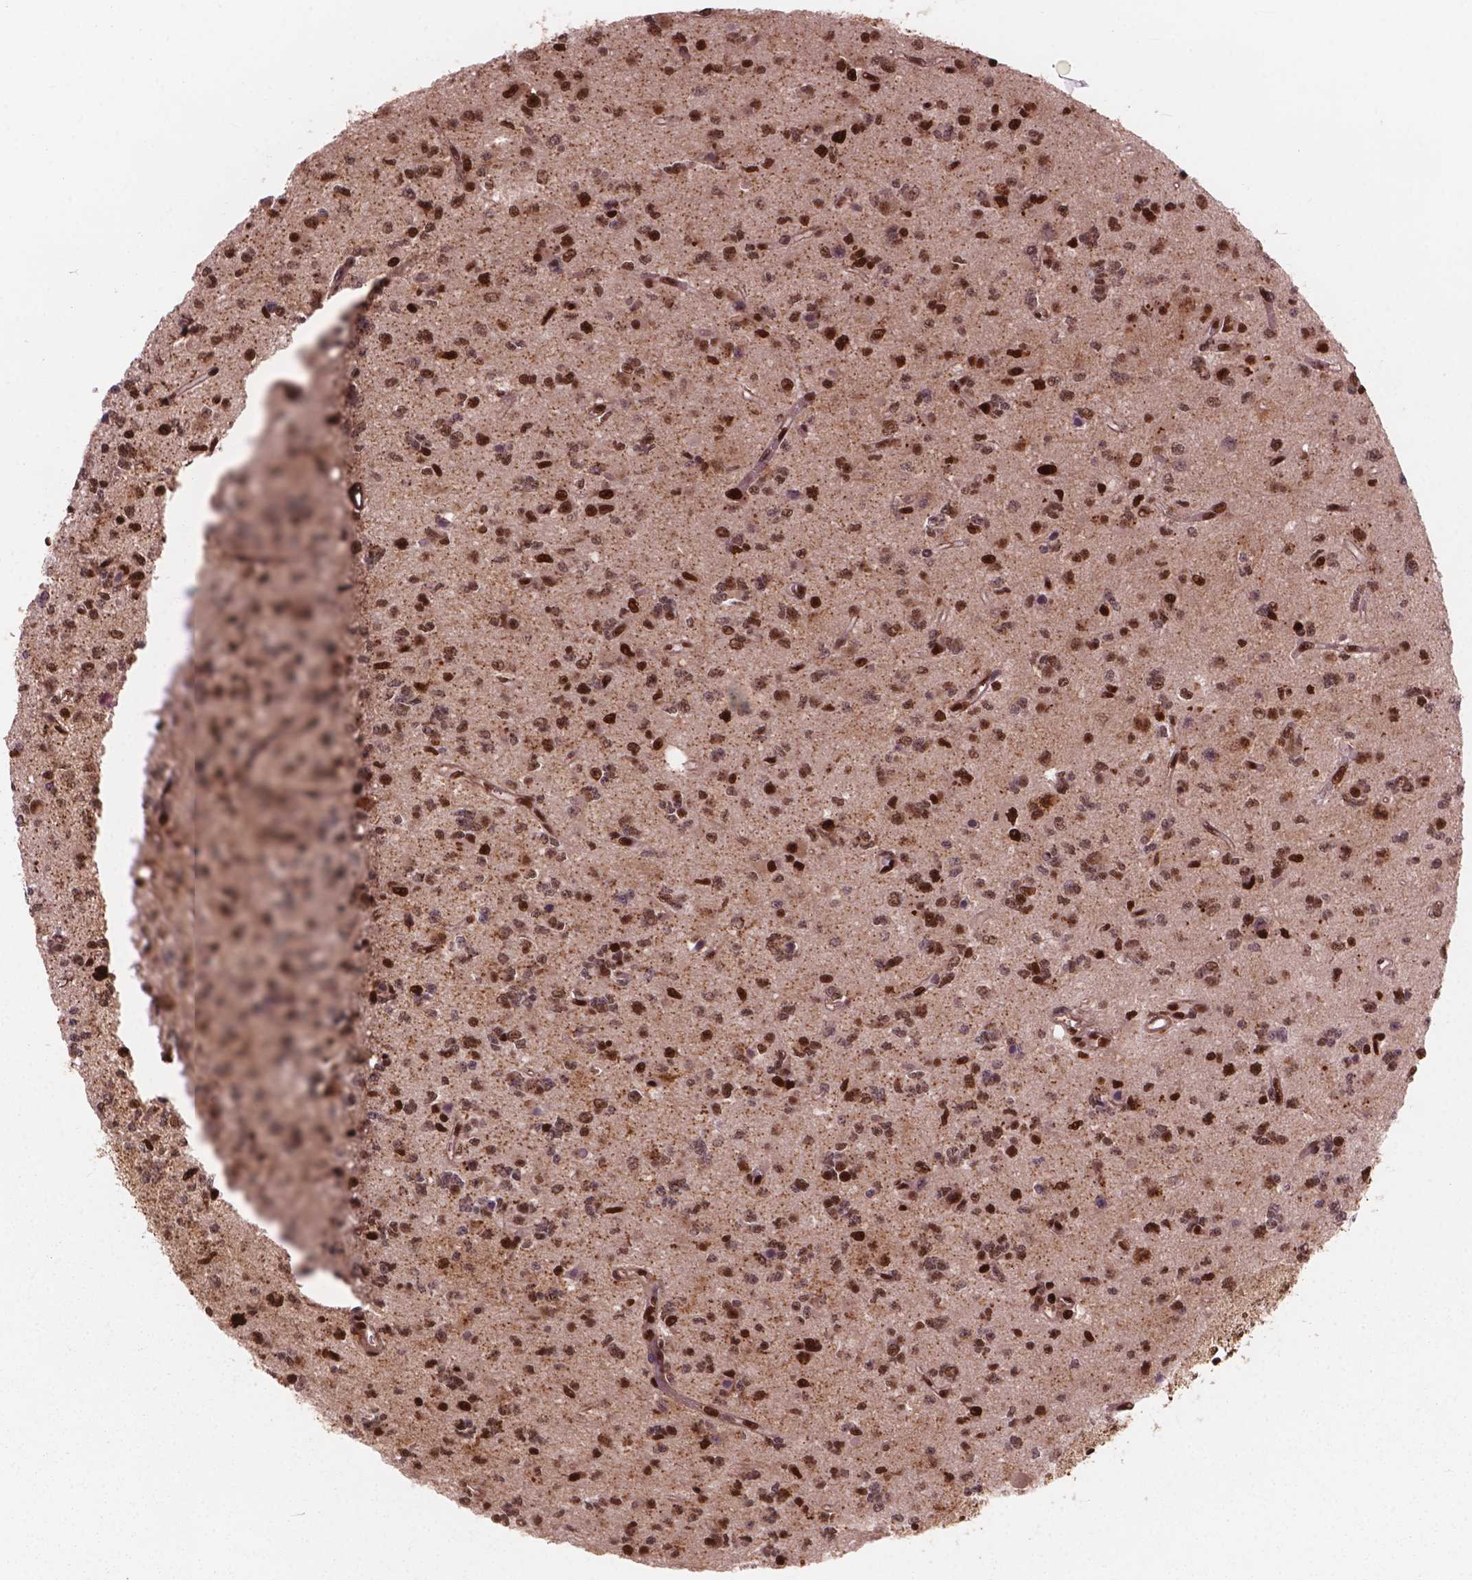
{"staining": {"intensity": "strong", "quantity": ">75%", "location": "nuclear"}, "tissue": "glioma", "cell_type": "Tumor cells", "image_type": "cancer", "snomed": [{"axis": "morphology", "description": "Glioma, malignant, Low grade"}, {"axis": "topography", "description": "Brain"}], "caption": "Human glioma stained with a brown dye displays strong nuclear positive staining in approximately >75% of tumor cells.", "gene": "ANP32B", "patient": {"sex": "female", "age": 45}}